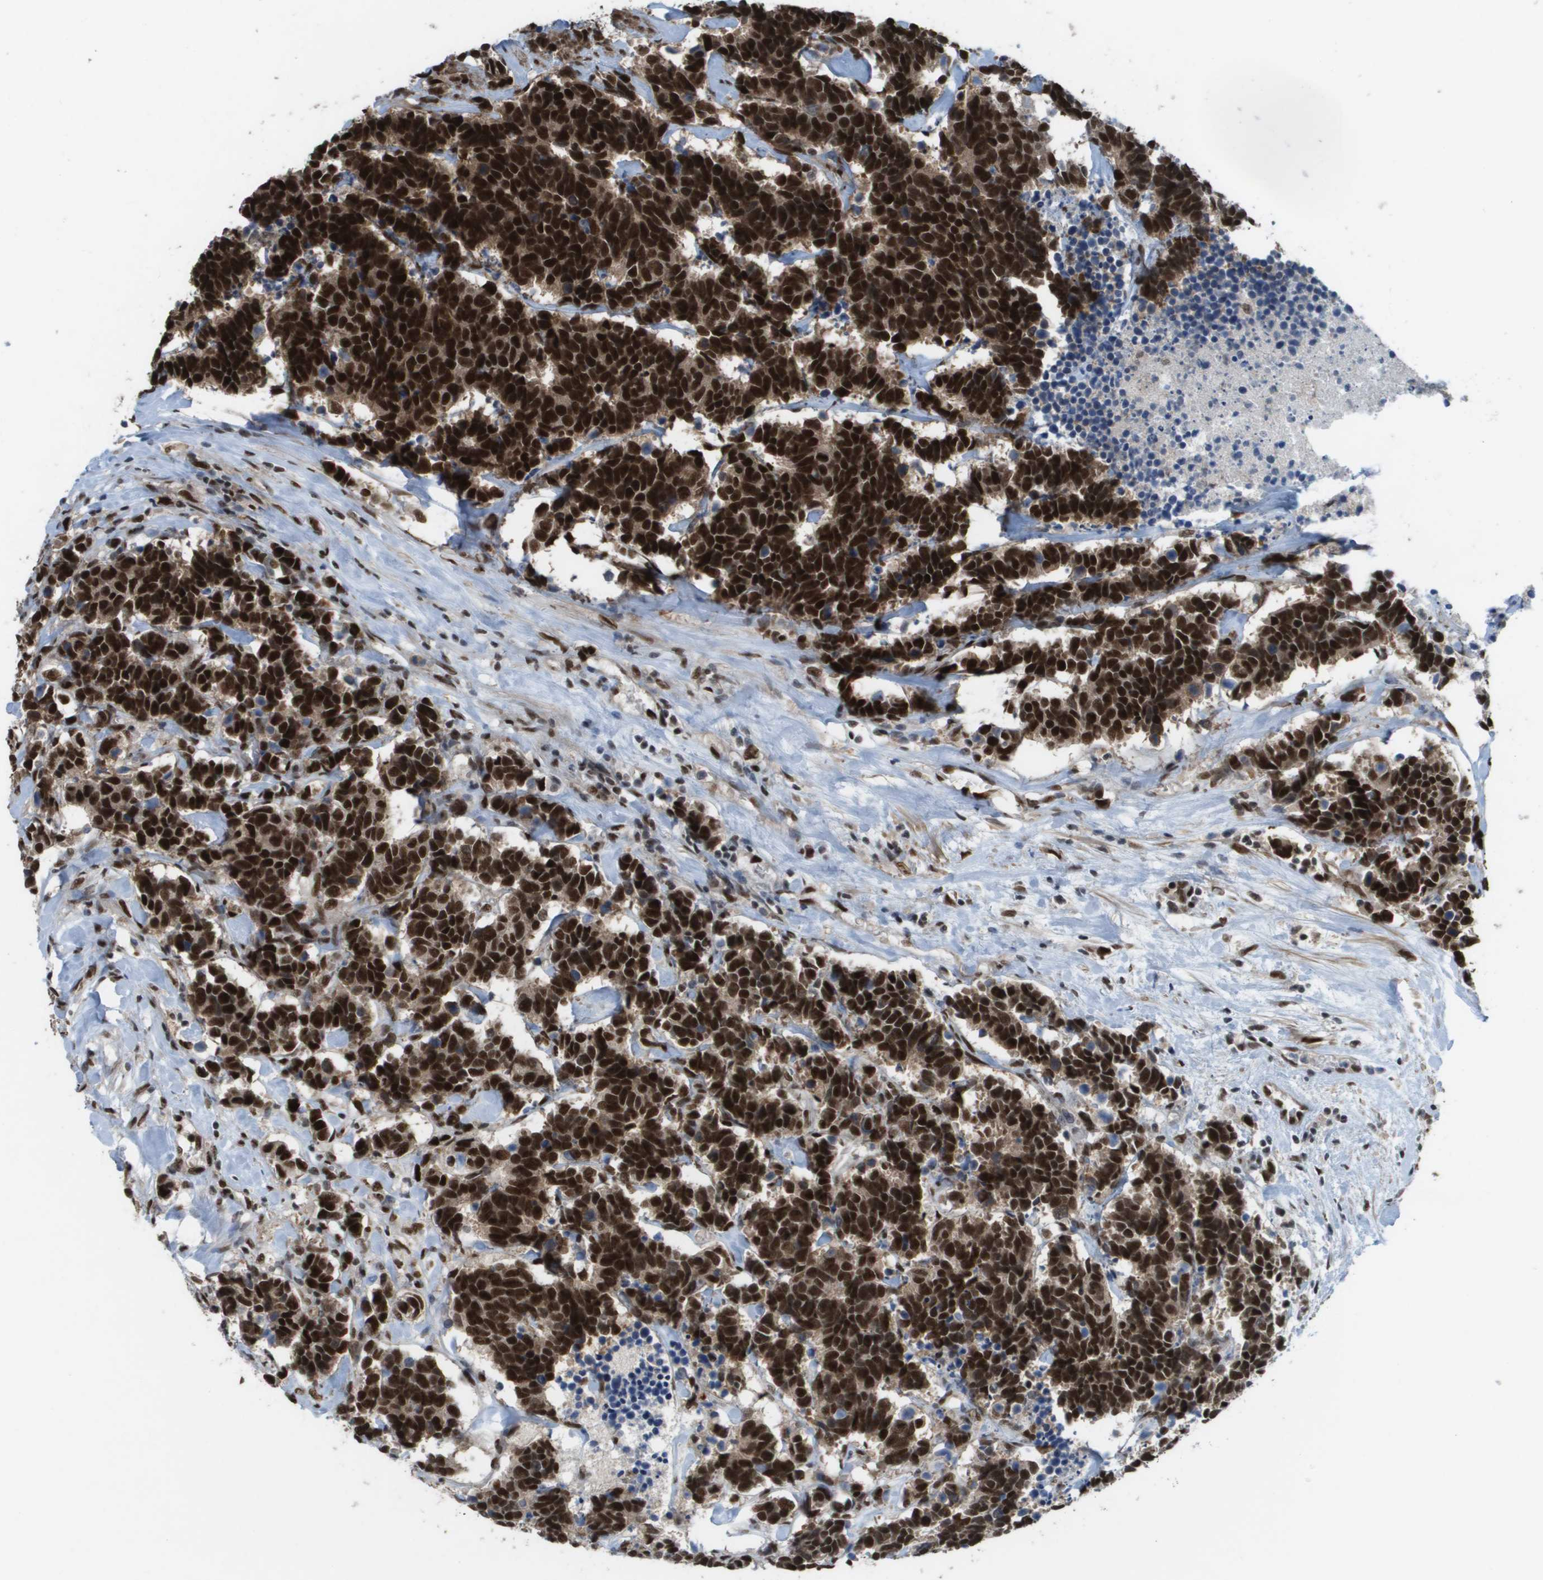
{"staining": {"intensity": "strong", "quantity": ">75%", "location": "nuclear"}, "tissue": "carcinoid", "cell_type": "Tumor cells", "image_type": "cancer", "snomed": [{"axis": "morphology", "description": "Carcinoma, NOS"}, {"axis": "morphology", "description": "Carcinoid, malignant, NOS"}, {"axis": "topography", "description": "Urinary bladder"}], "caption": "High-magnification brightfield microscopy of carcinoid stained with DAB (brown) and counterstained with hematoxylin (blue). tumor cells exhibit strong nuclear staining is identified in about>75% of cells.", "gene": "CDT1", "patient": {"sex": "male", "age": 57}}